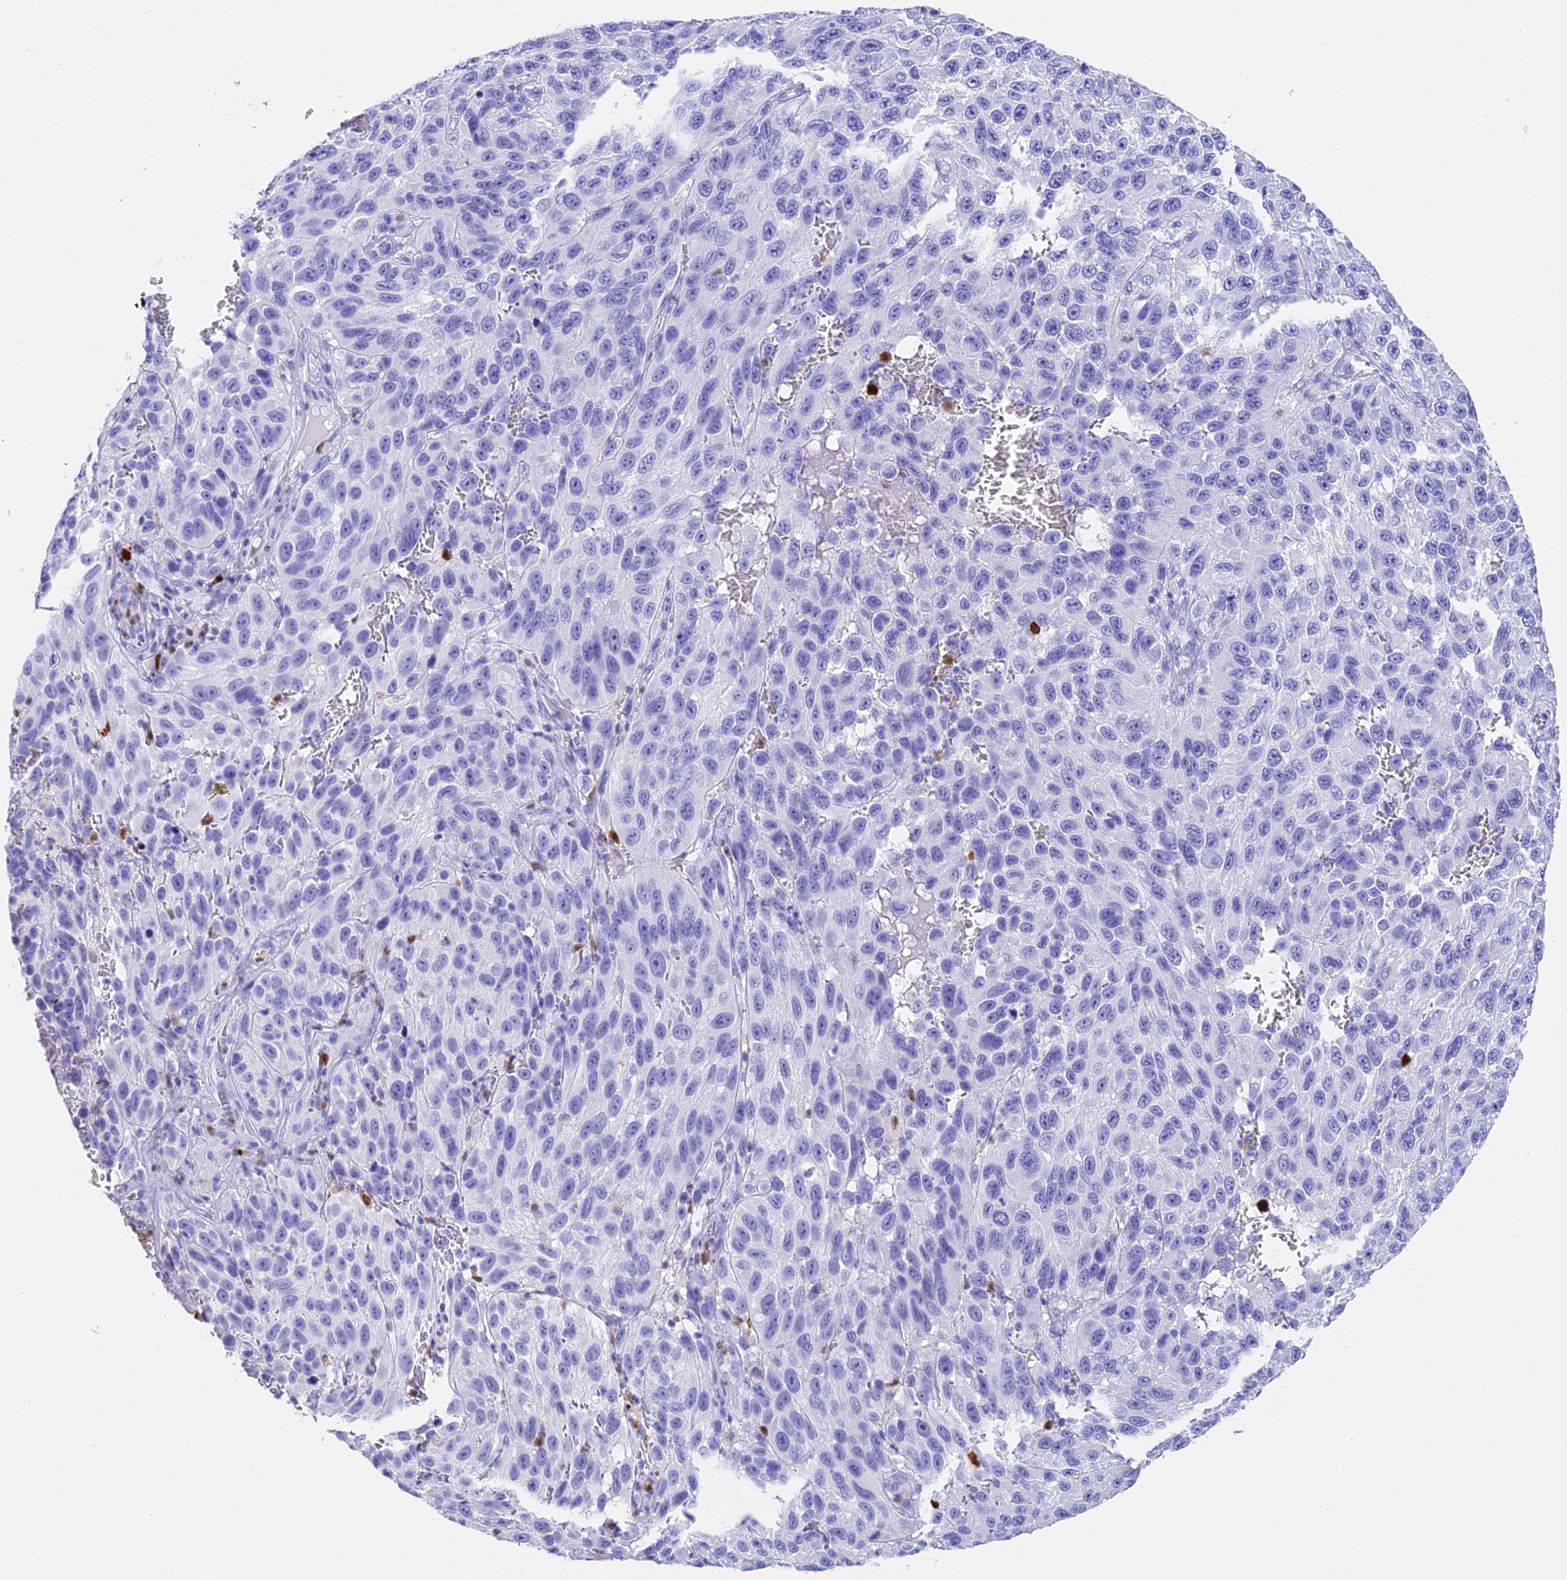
{"staining": {"intensity": "negative", "quantity": "none", "location": "none"}, "tissue": "melanoma", "cell_type": "Tumor cells", "image_type": "cancer", "snomed": [{"axis": "morphology", "description": "Malignant melanoma, NOS"}, {"axis": "topography", "description": "Skin"}], "caption": "Malignant melanoma stained for a protein using immunohistochemistry exhibits no staining tumor cells.", "gene": "CLC", "patient": {"sex": "female", "age": 96}}